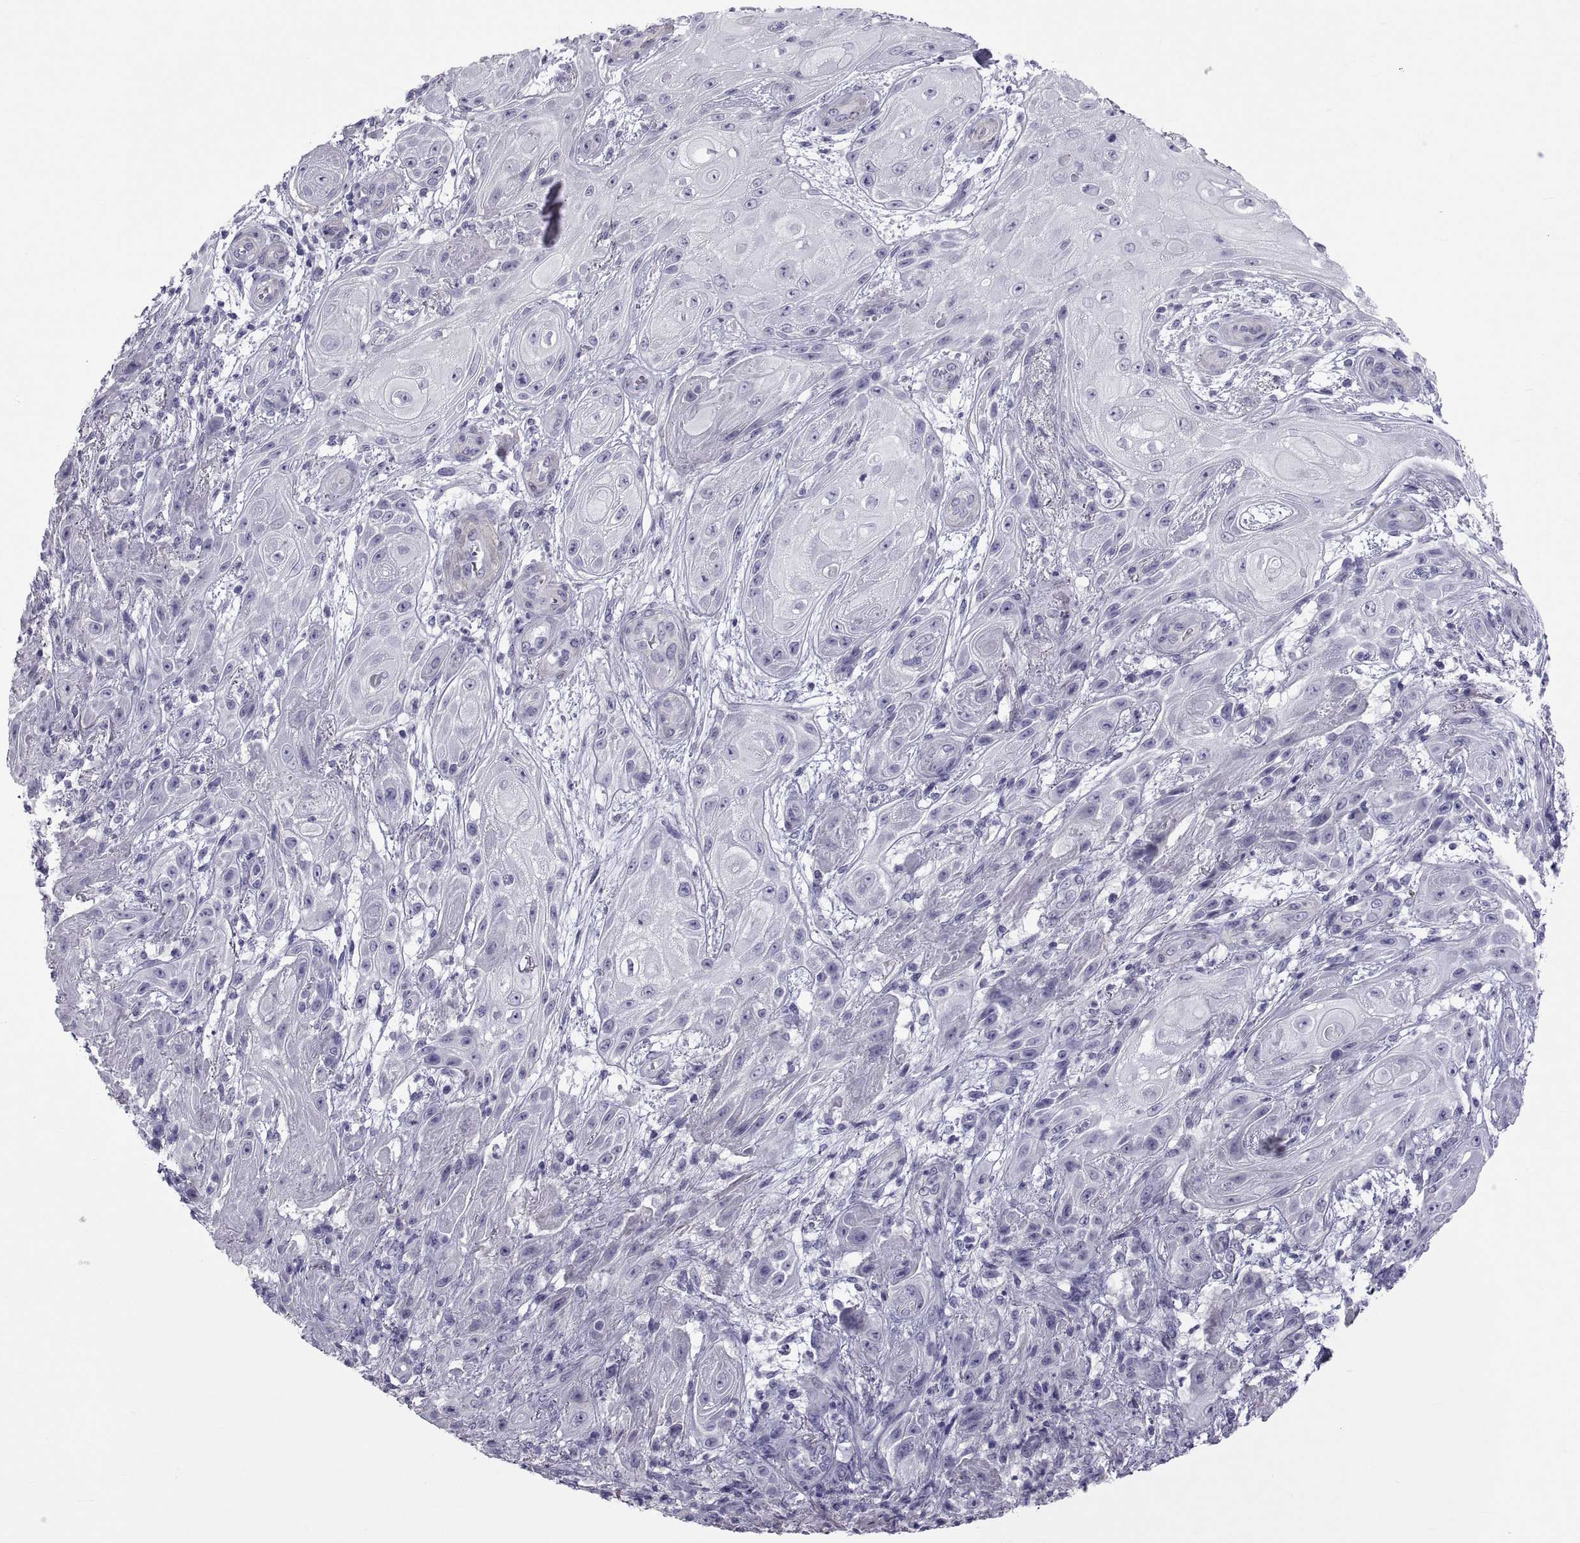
{"staining": {"intensity": "negative", "quantity": "none", "location": "none"}, "tissue": "skin cancer", "cell_type": "Tumor cells", "image_type": "cancer", "snomed": [{"axis": "morphology", "description": "Squamous cell carcinoma, NOS"}, {"axis": "topography", "description": "Skin"}], "caption": "Tumor cells are negative for brown protein staining in skin squamous cell carcinoma. (Immunohistochemistry (ihc), brightfield microscopy, high magnification).", "gene": "MAGEB1", "patient": {"sex": "male", "age": 62}}